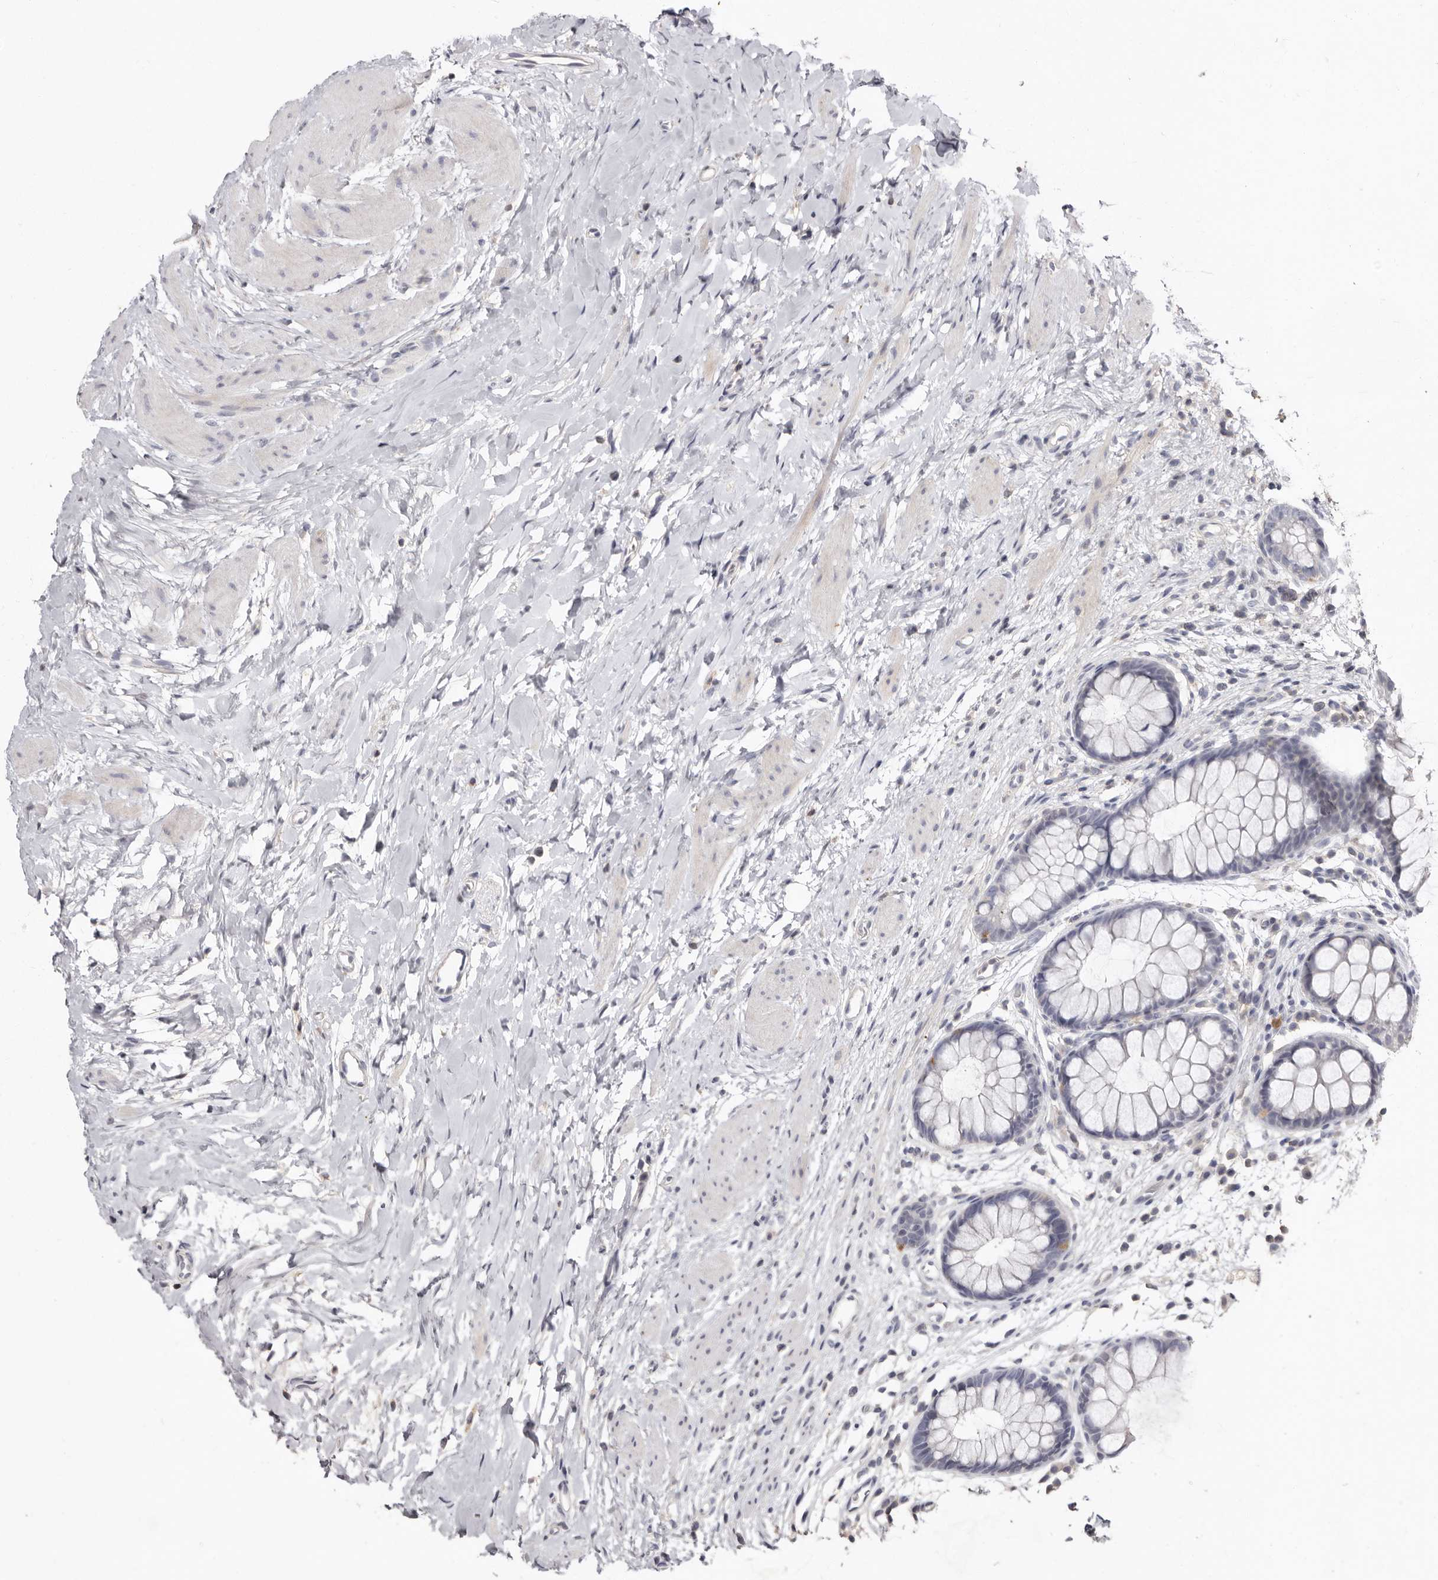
{"staining": {"intensity": "negative", "quantity": "none", "location": "none"}, "tissue": "colon", "cell_type": "Endothelial cells", "image_type": "normal", "snomed": [{"axis": "morphology", "description": "Normal tissue, NOS"}, {"axis": "topography", "description": "Colon"}], "caption": "This is an immunohistochemistry (IHC) histopathology image of normal human colon. There is no positivity in endothelial cells.", "gene": "KIF26B", "patient": {"sex": "female", "age": 62}}